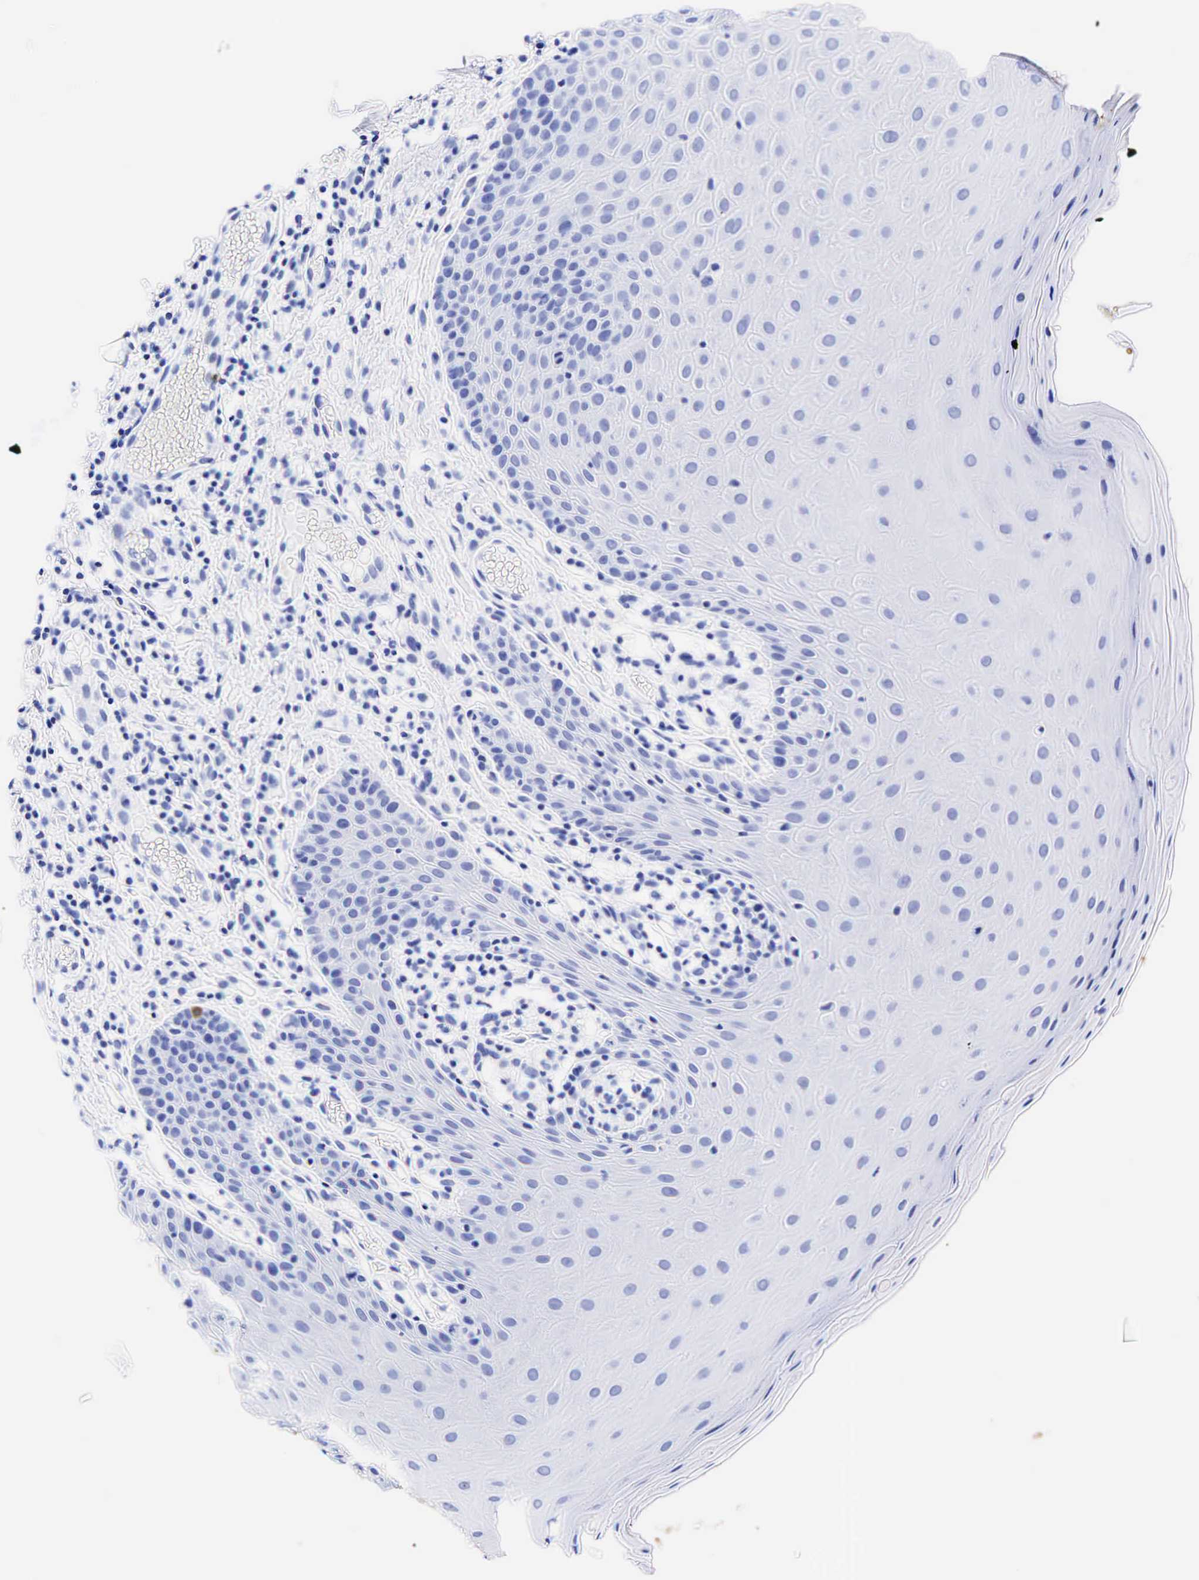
{"staining": {"intensity": "negative", "quantity": "none", "location": "none"}, "tissue": "oral mucosa", "cell_type": "Squamous epithelial cells", "image_type": "normal", "snomed": [{"axis": "morphology", "description": "Normal tissue, NOS"}, {"axis": "topography", "description": "Oral tissue"}], "caption": "Immunohistochemical staining of benign oral mucosa displays no significant positivity in squamous epithelial cells.", "gene": "KRT19", "patient": {"sex": "female", "age": 56}}